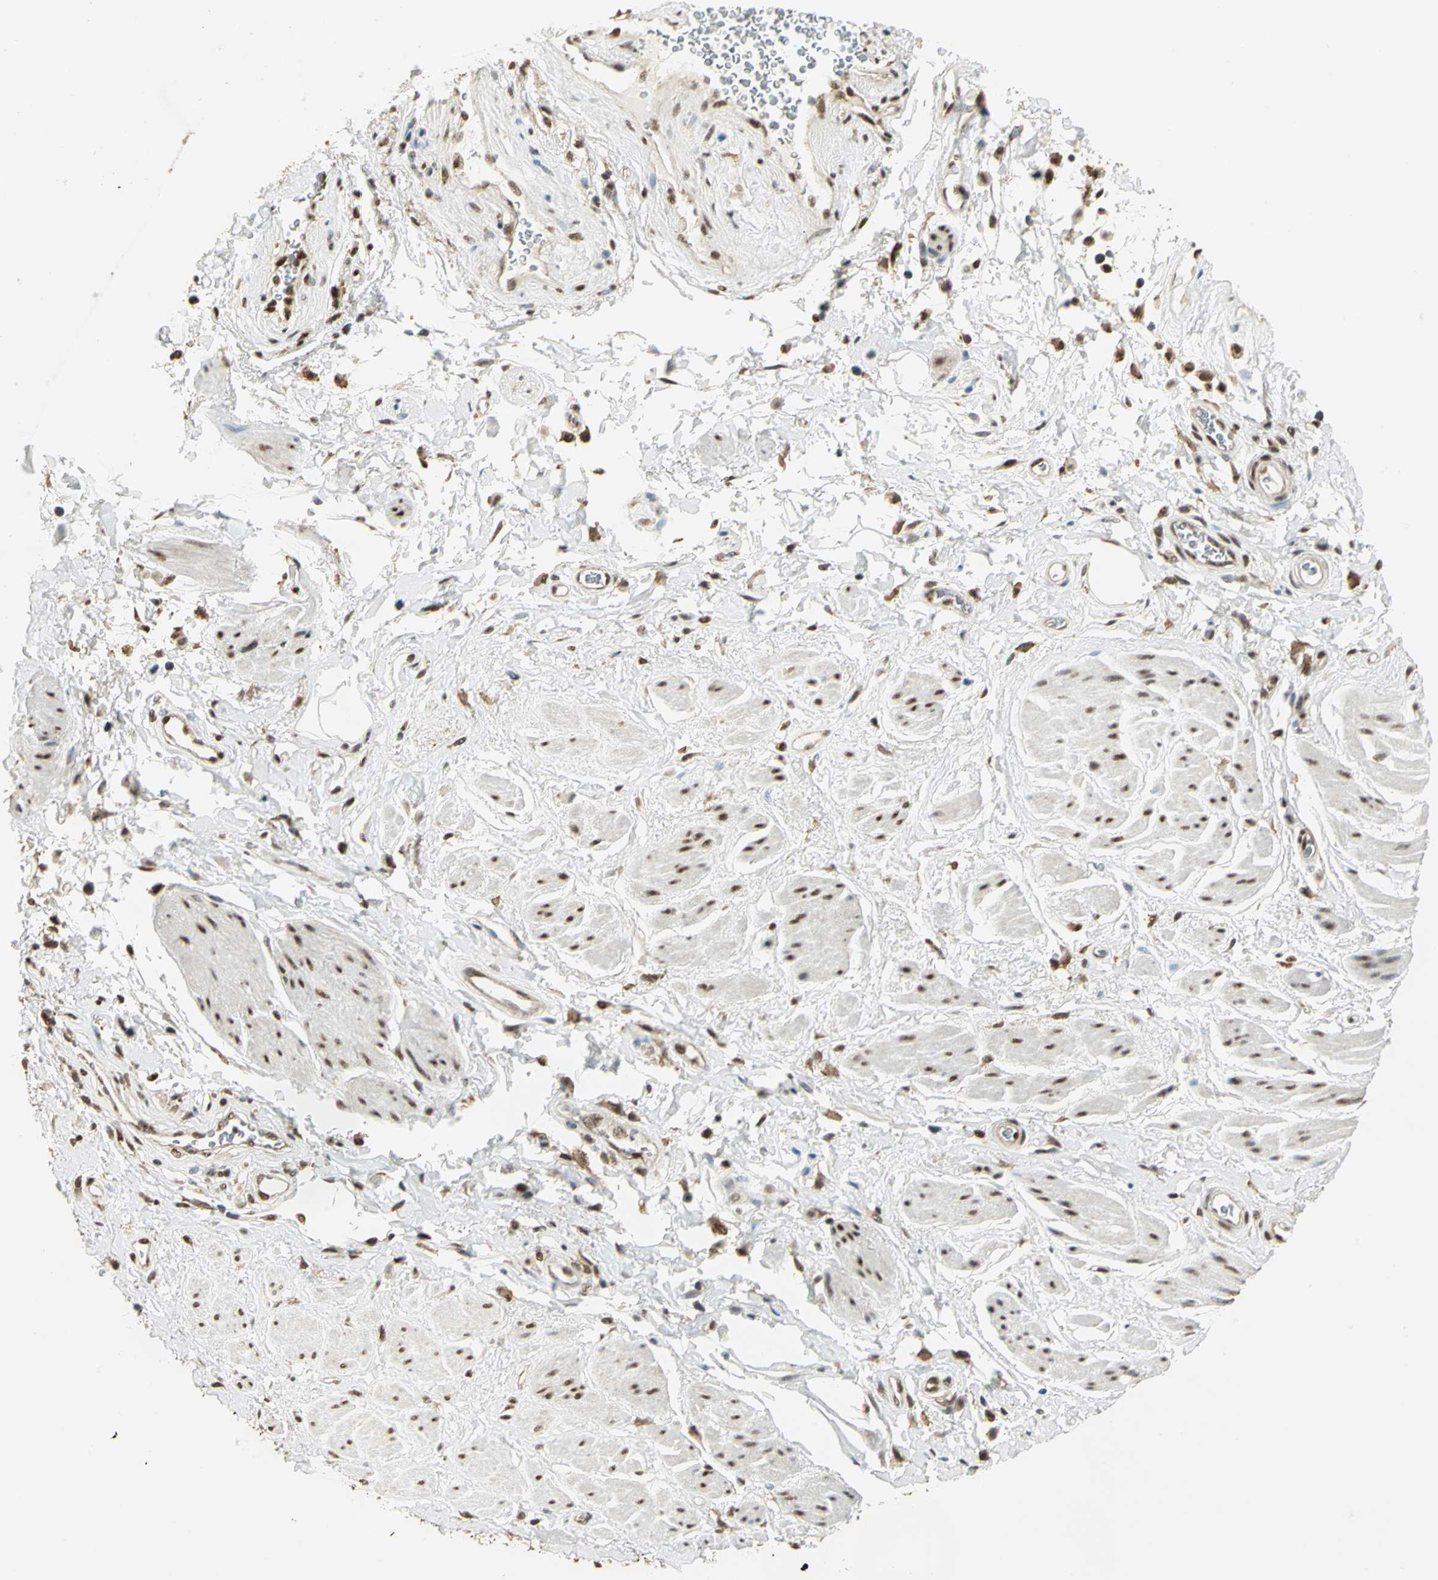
{"staining": {"intensity": "moderate", "quantity": "25%-75%", "location": "nuclear"}, "tissue": "adipose tissue", "cell_type": "Adipocytes", "image_type": "normal", "snomed": [{"axis": "morphology", "description": "Normal tissue, NOS"}, {"axis": "topography", "description": "Soft tissue"}, {"axis": "topography", "description": "Peripheral nerve tissue"}], "caption": "Protein expression by IHC demonstrates moderate nuclear expression in approximately 25%-75% of adipocytes in unremarkable adipose tissue. (Brightfield microscopy of DAB IHC at high magnification).", "gene": "DDX5", "patient": {"sex": "female", "age": 71}}